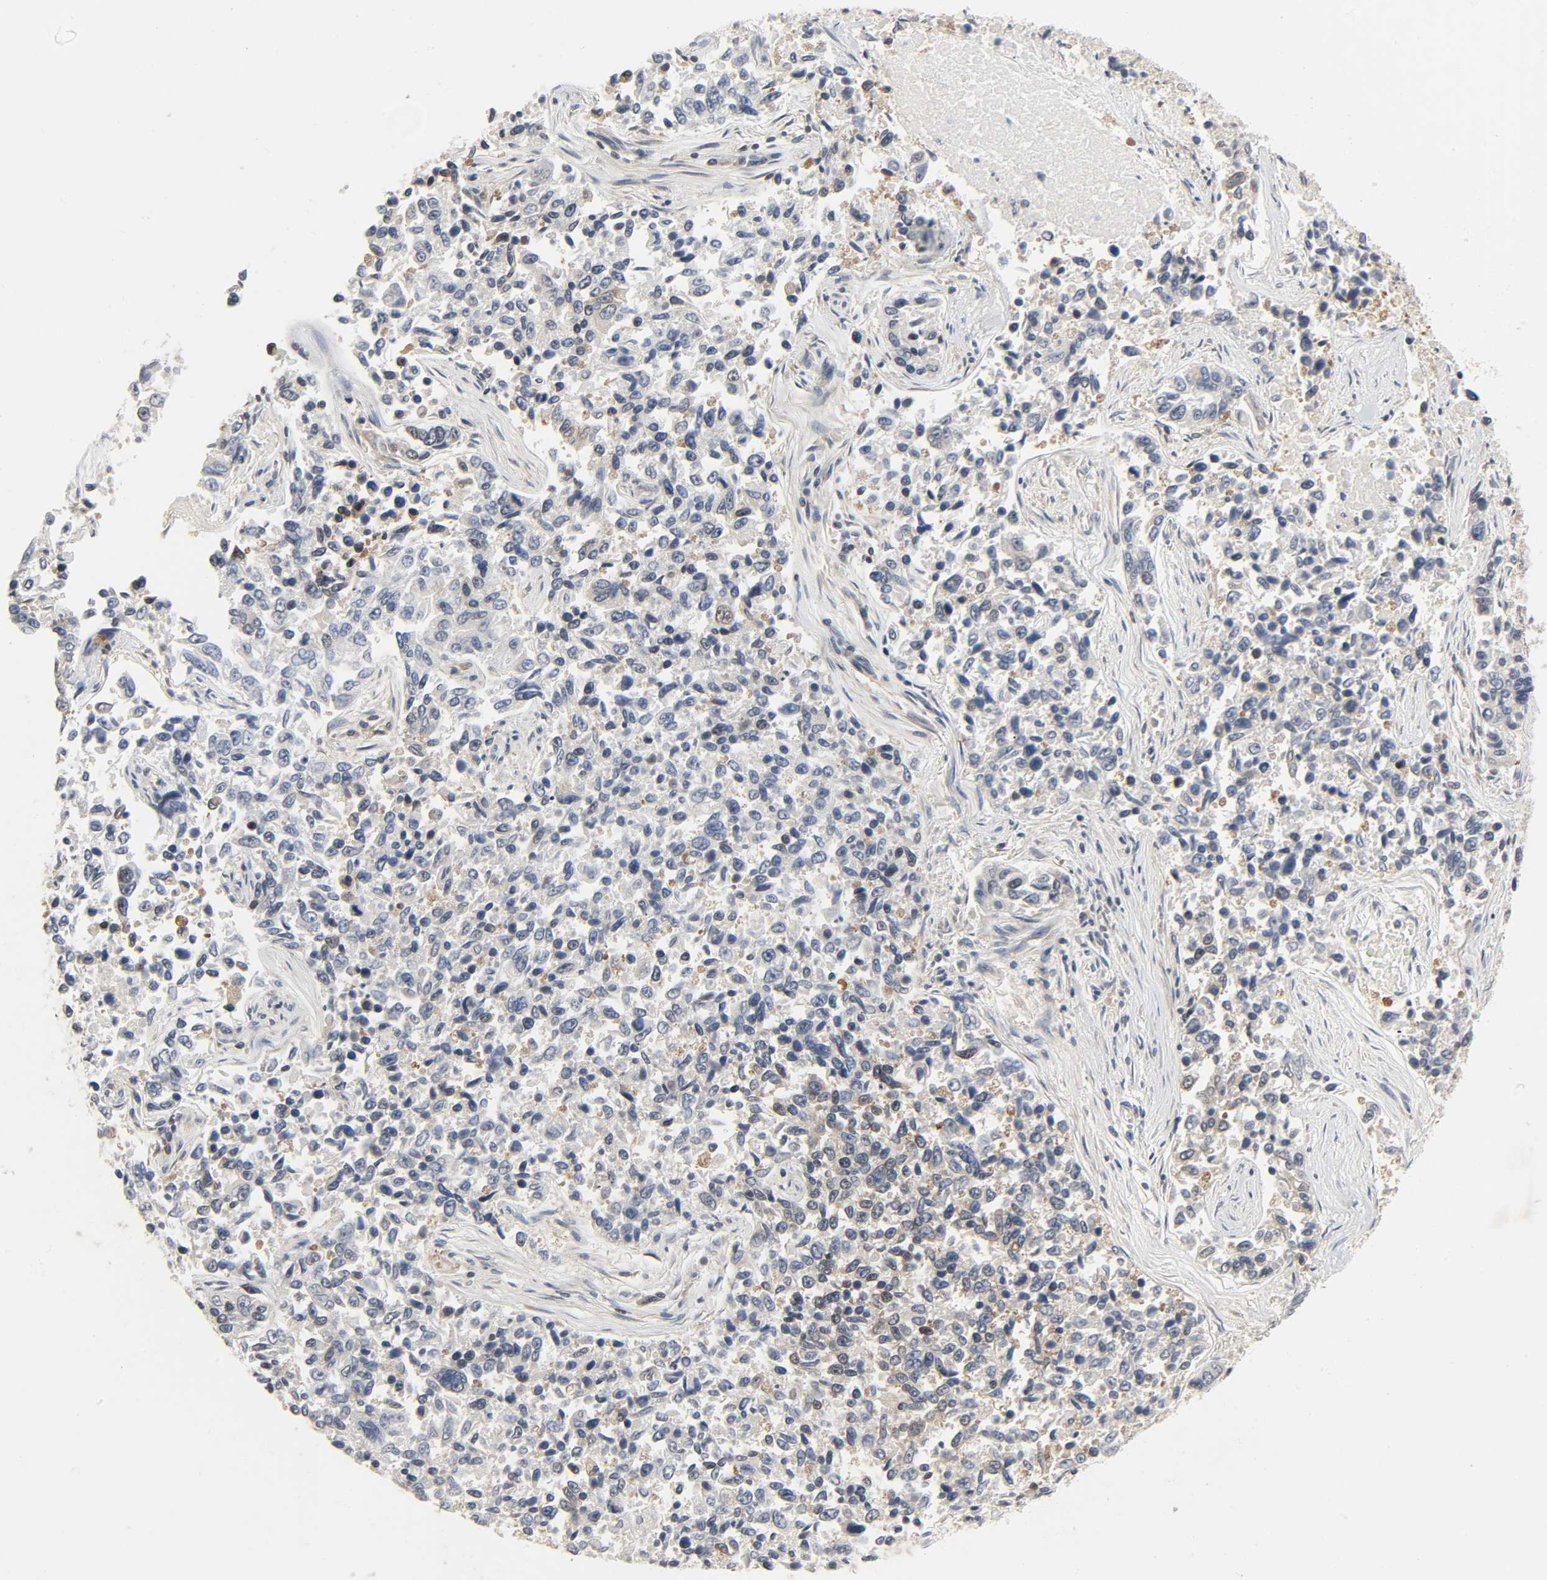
{"staining": {"intensity": "moderate", "quantity": "<25%", "location": "cytoplasmic/membranous,nuclear"}, "tissue": "lung cancer", "cell_type": "Tumor cells", "image_type": "cancer", "snomed": [{"axis": "morphology", "description": "Adenocarcinoma, NOS"}, {"axis": "topography", "description": "Lung"}], "caption": "The image demonstrates a brown stain indicating the presence of a protein in the cytoplasmic/membranous and nuclear of tumor cells in adenocarcinoma (lung). (brown staining indicates protein expression, while blue staining denotes nuclei).", "gene": "PLEKHA2", "patient": {"sex": "male", "age": 84}}